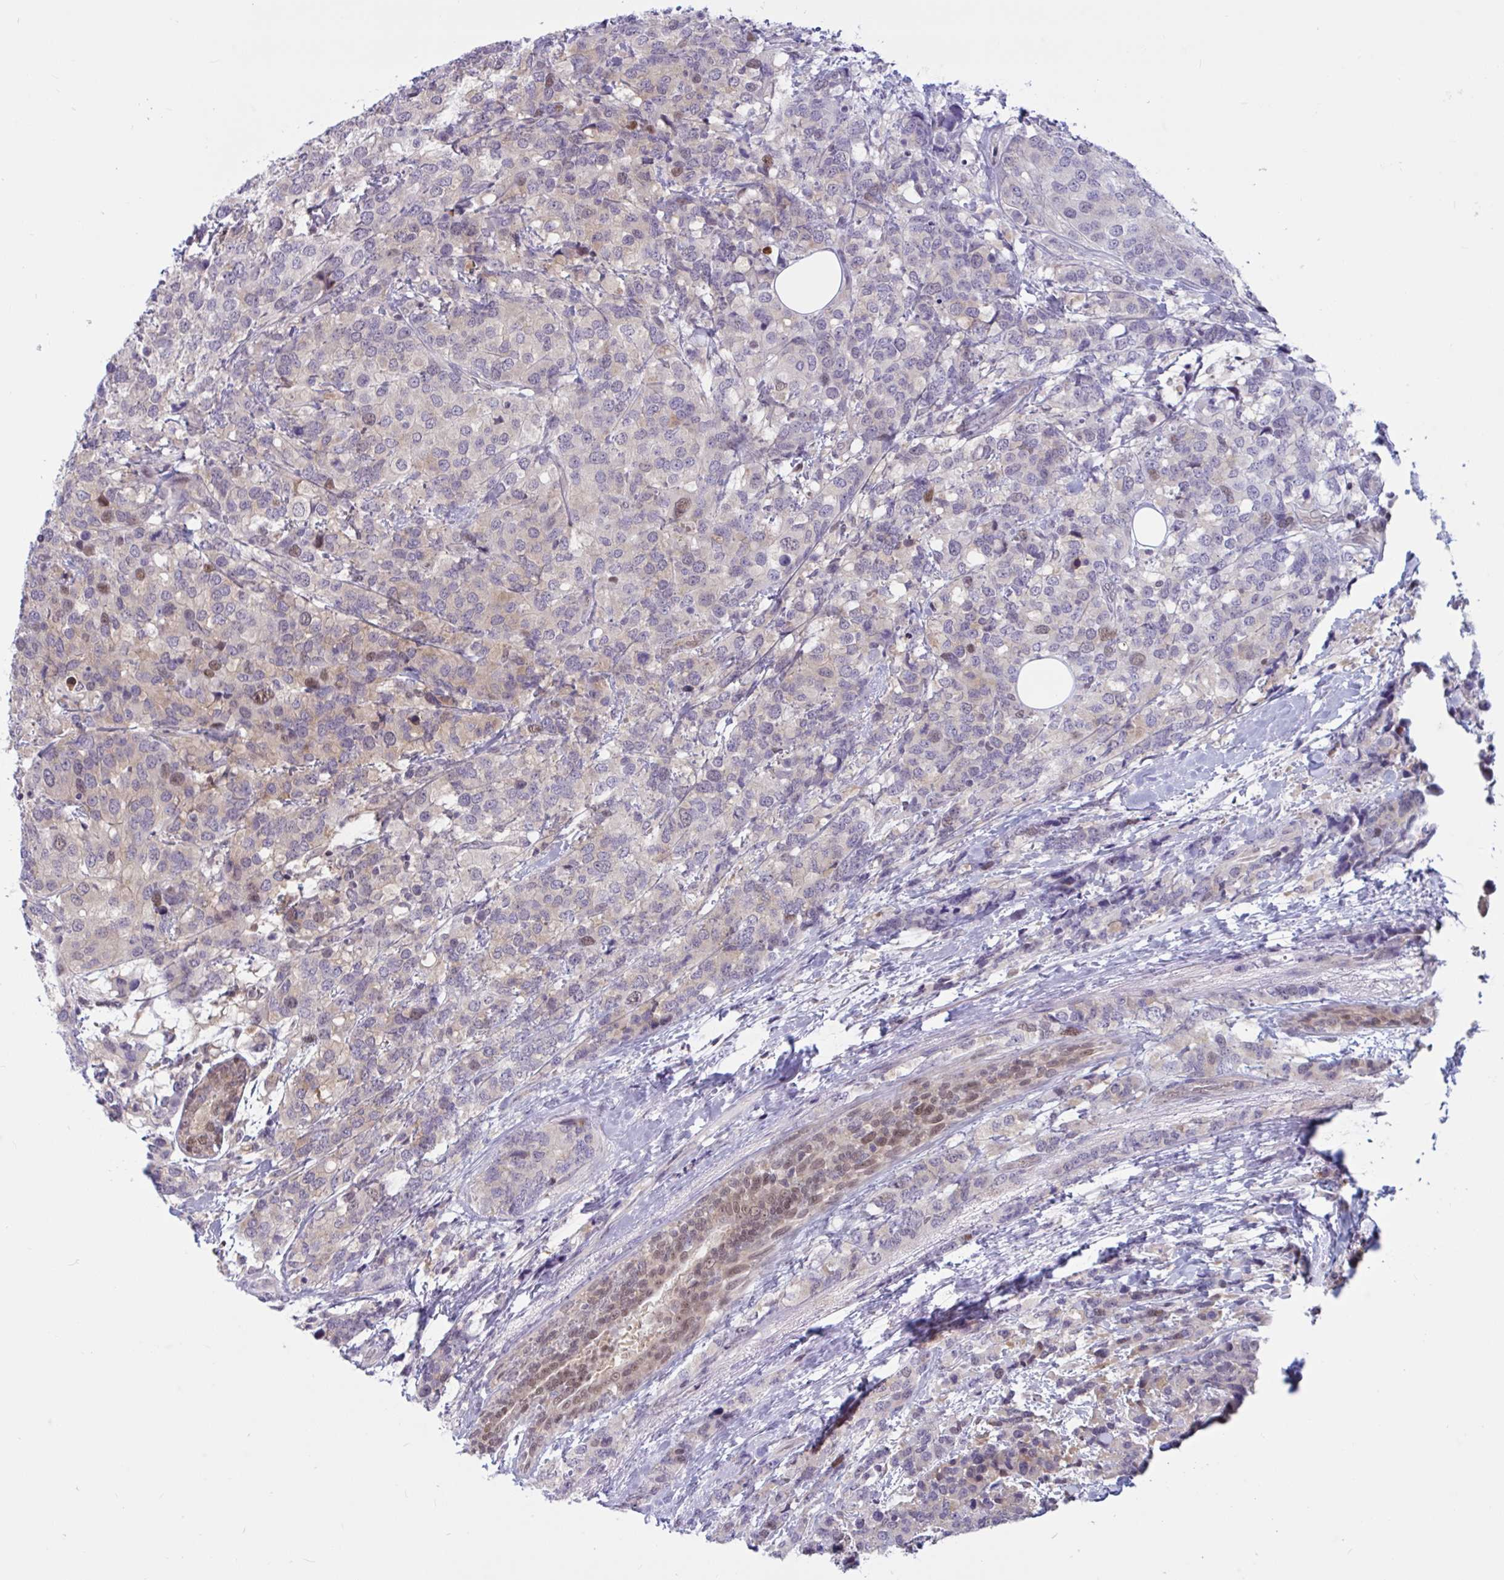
{"staining": {"intensity": "weak", "quantity": "<25%", "location": "nuclear"}, "tissue": "breast cancer", "cell_type": "Tumor cells", "image_type": "cancer", "snomed": [{"axis": "morphology", "description": "Lobular carcinoma"}, {"axis": "topography", "description": "Breast"}], "caption": "Immunohistochemistry micrograph of neoplastic tissue: breast cancer (lobular carcinoma) stained with DAB (3,3'-diaminobenzidine) reveals no significant protein positivity in tumor cells. The staining is performed using DAB brown chromogen with nuclei counter-stained in using hematoxylin.", "gene": "TSN", "patient": {"sex": "female", "age": 59}}